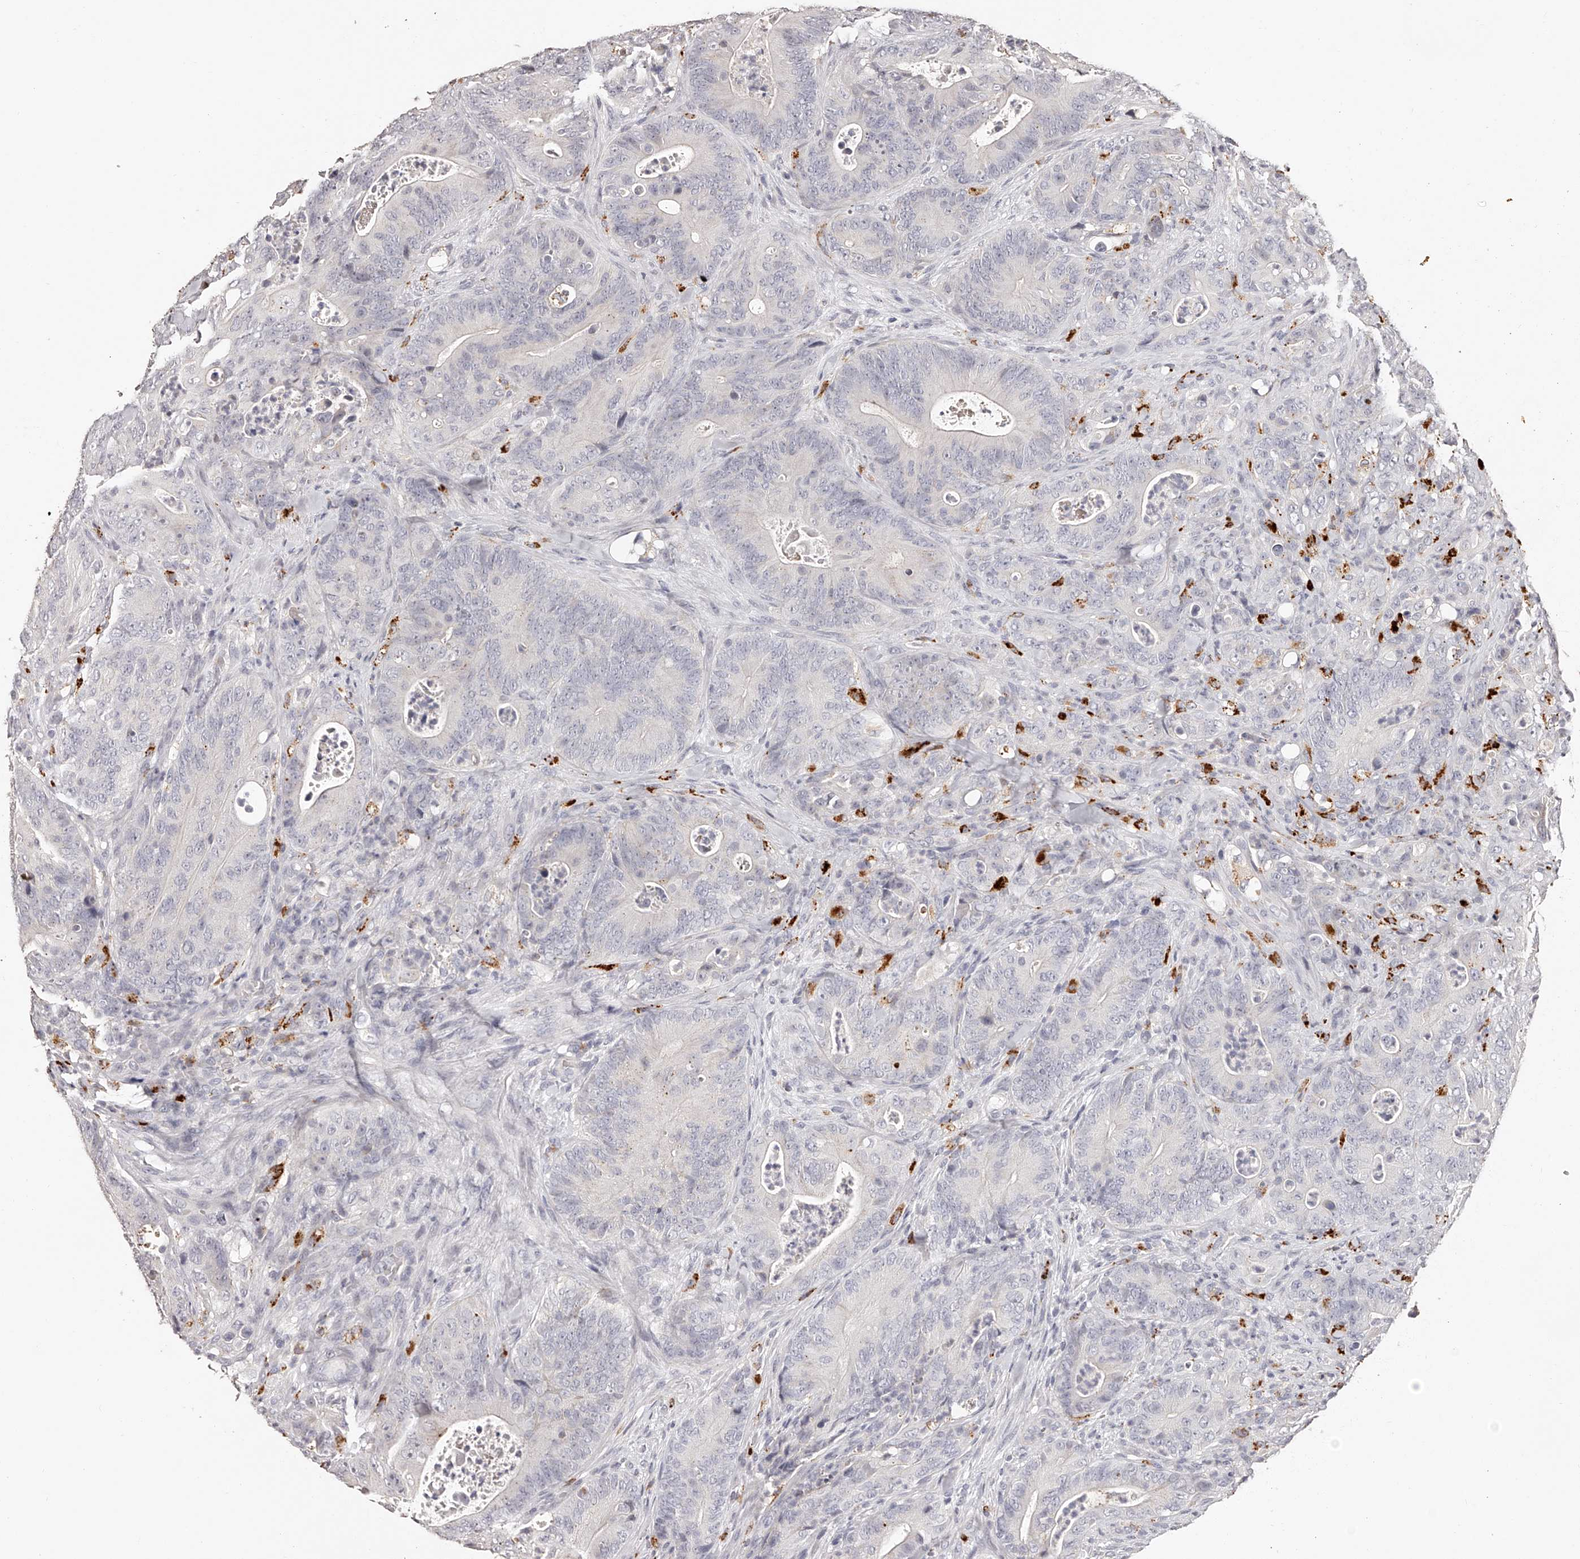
{"staining": {"intensity": "negative", "quantity": "none", "location": "none"}, "tissue": "colorectal cancer", "cell_type": "Tumor cells", "image_type": "cancer", "snomed": [{"axis": "morphology", "description": "Normal tissue, NOS"}, {"axis": "topography", "description": "Colon"}], "caption": "Tumor cells show no significant protein staining in colorectal cancer.", "gene": "SLC35D3", "patient": {"sex": "female", "age": 82}}